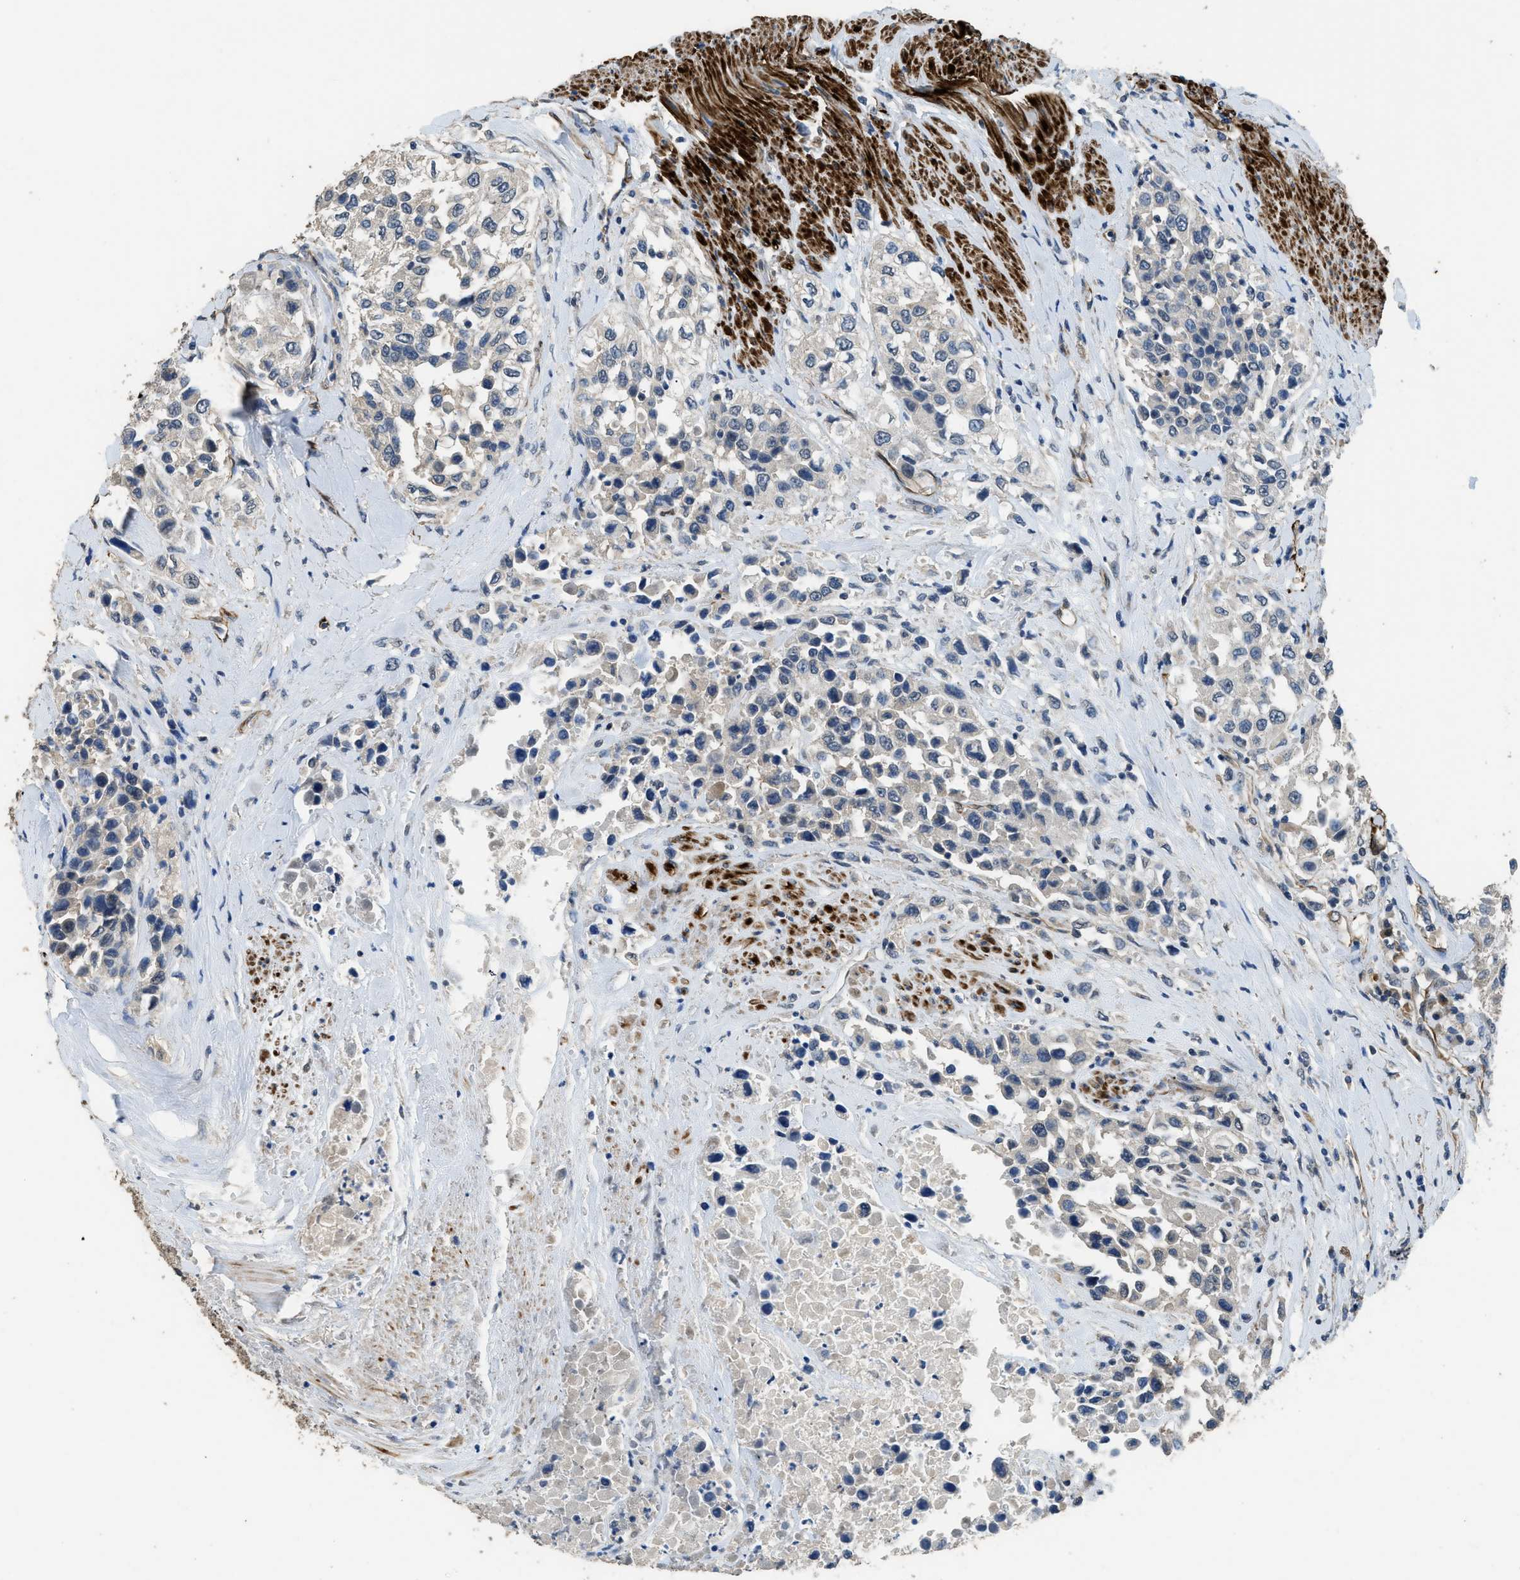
{"staining": {"intensity": "negative", "quantity": "none", "location": "none"}, "tissue": "urothelial cancer", "cell_type": "Tumor cells", "image_type": "cancer", "snomed": [{"axis": "morphology", "description": "Urothelial carcinoma, High grade"}, {"axis": "topography", "description": "Urinary bladder"}], "caption": "IHC of urothelial cancer reveals no expression in tumor cells. The staining was performed using DAB (3,3'-diaminobenzidine) to visualize the protein expression in brown, while the nuclei were stained in blue with hematoxylin (Magnification: 20x).", "gene": "SYNM", "patient": {"sex": "female", "age": 80}}